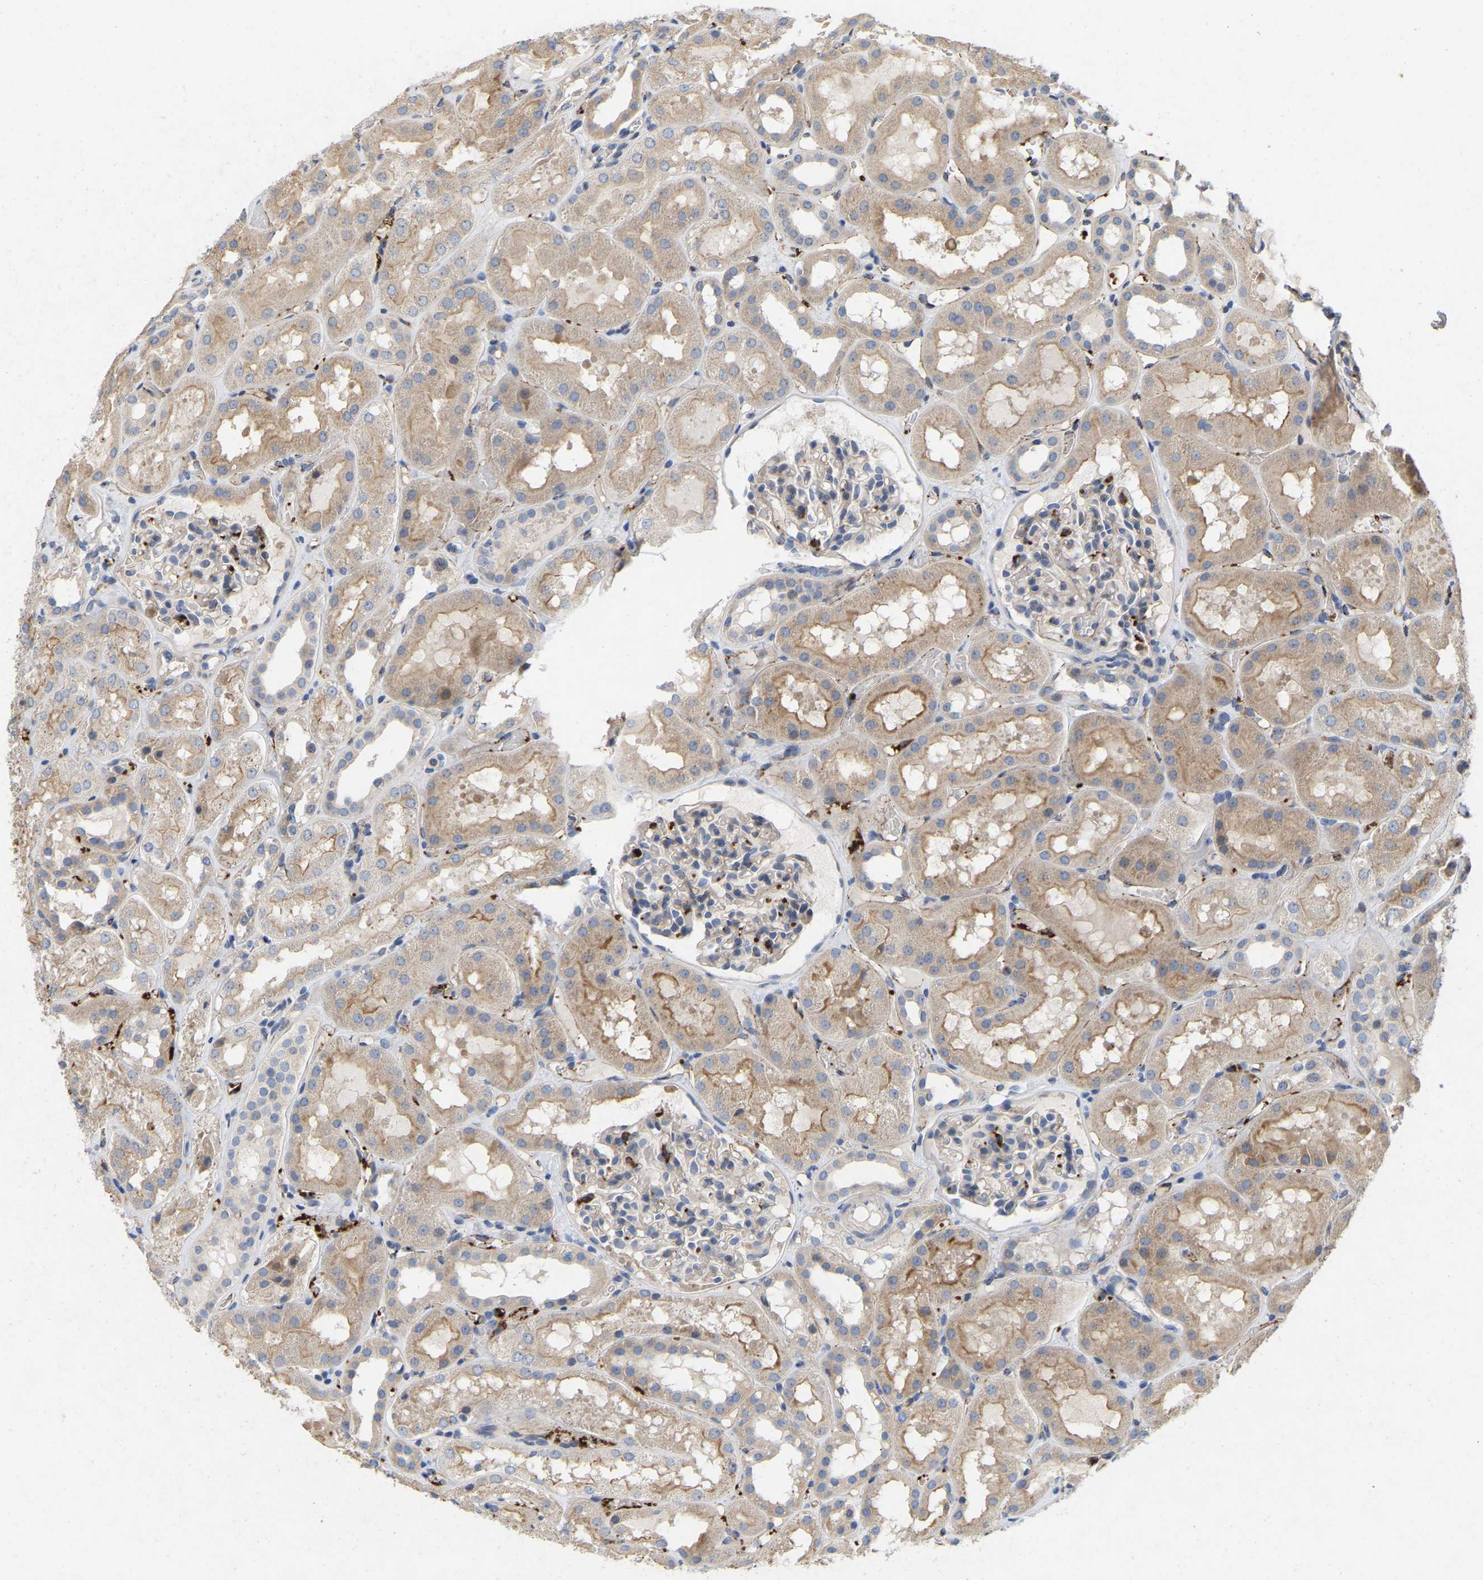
{"staining": {"intensity": "moderate", "quantity": "<25%", "location": "cytoplasmic/membranous"}, "tissue": "kidney", "cell_type": "Cells in glomeruli", "image_type": "normal", "snomed": [{"axis": "morphology", "description": "Normal tissue, NOS"}, {"axis": "topography", "description": "Kidney"}, {"axis": "topography", "description": "Urinary bladder"}], "caption": "Cells in glomeruli demonstrate moderate cytoplasmic/membranous expression in about <25% of cells in unremarkable kidney.", "gene": "RHEB", "patient": {"sex": "male", "age": 16}}